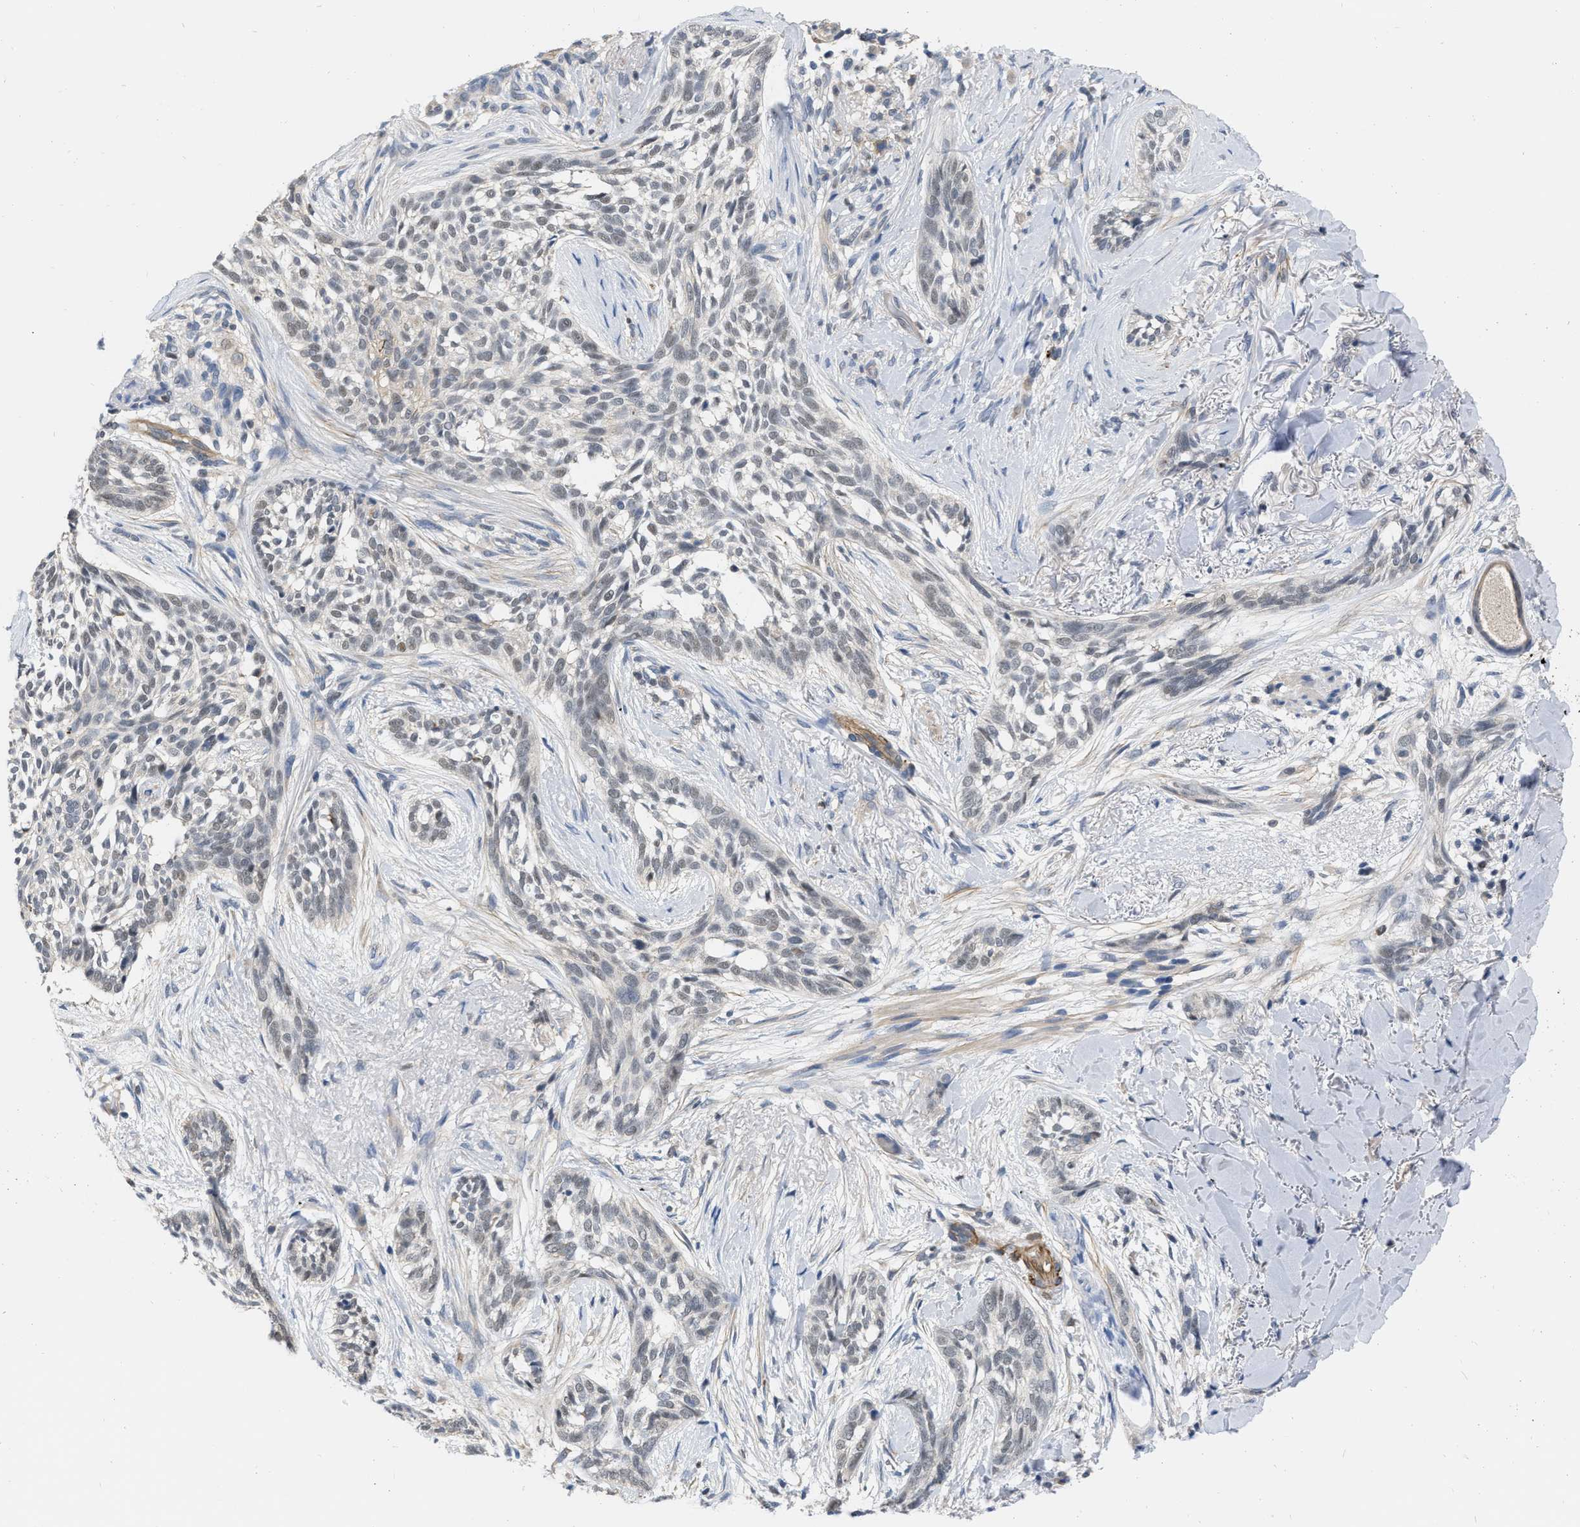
{"staining": {"intensity": "negative", "quantity": "none", "location": "none"}, "tissue": "skin cancer", "cell_type": "Tumor cells", "image_type": "cancer", "snomed": [{"axis": "morphology", "description": "Basal cell carcinoma"}, {"axis": "topography", "description": "Skin"}], "caption": "The IHC histopathology image has no significant staining in tumor cells of skin basal cell carcinoma tissue. Nuclei are stained in blue.", "gene": "NAPEPLD", "patient": {"sex": "female", "age": 88}}